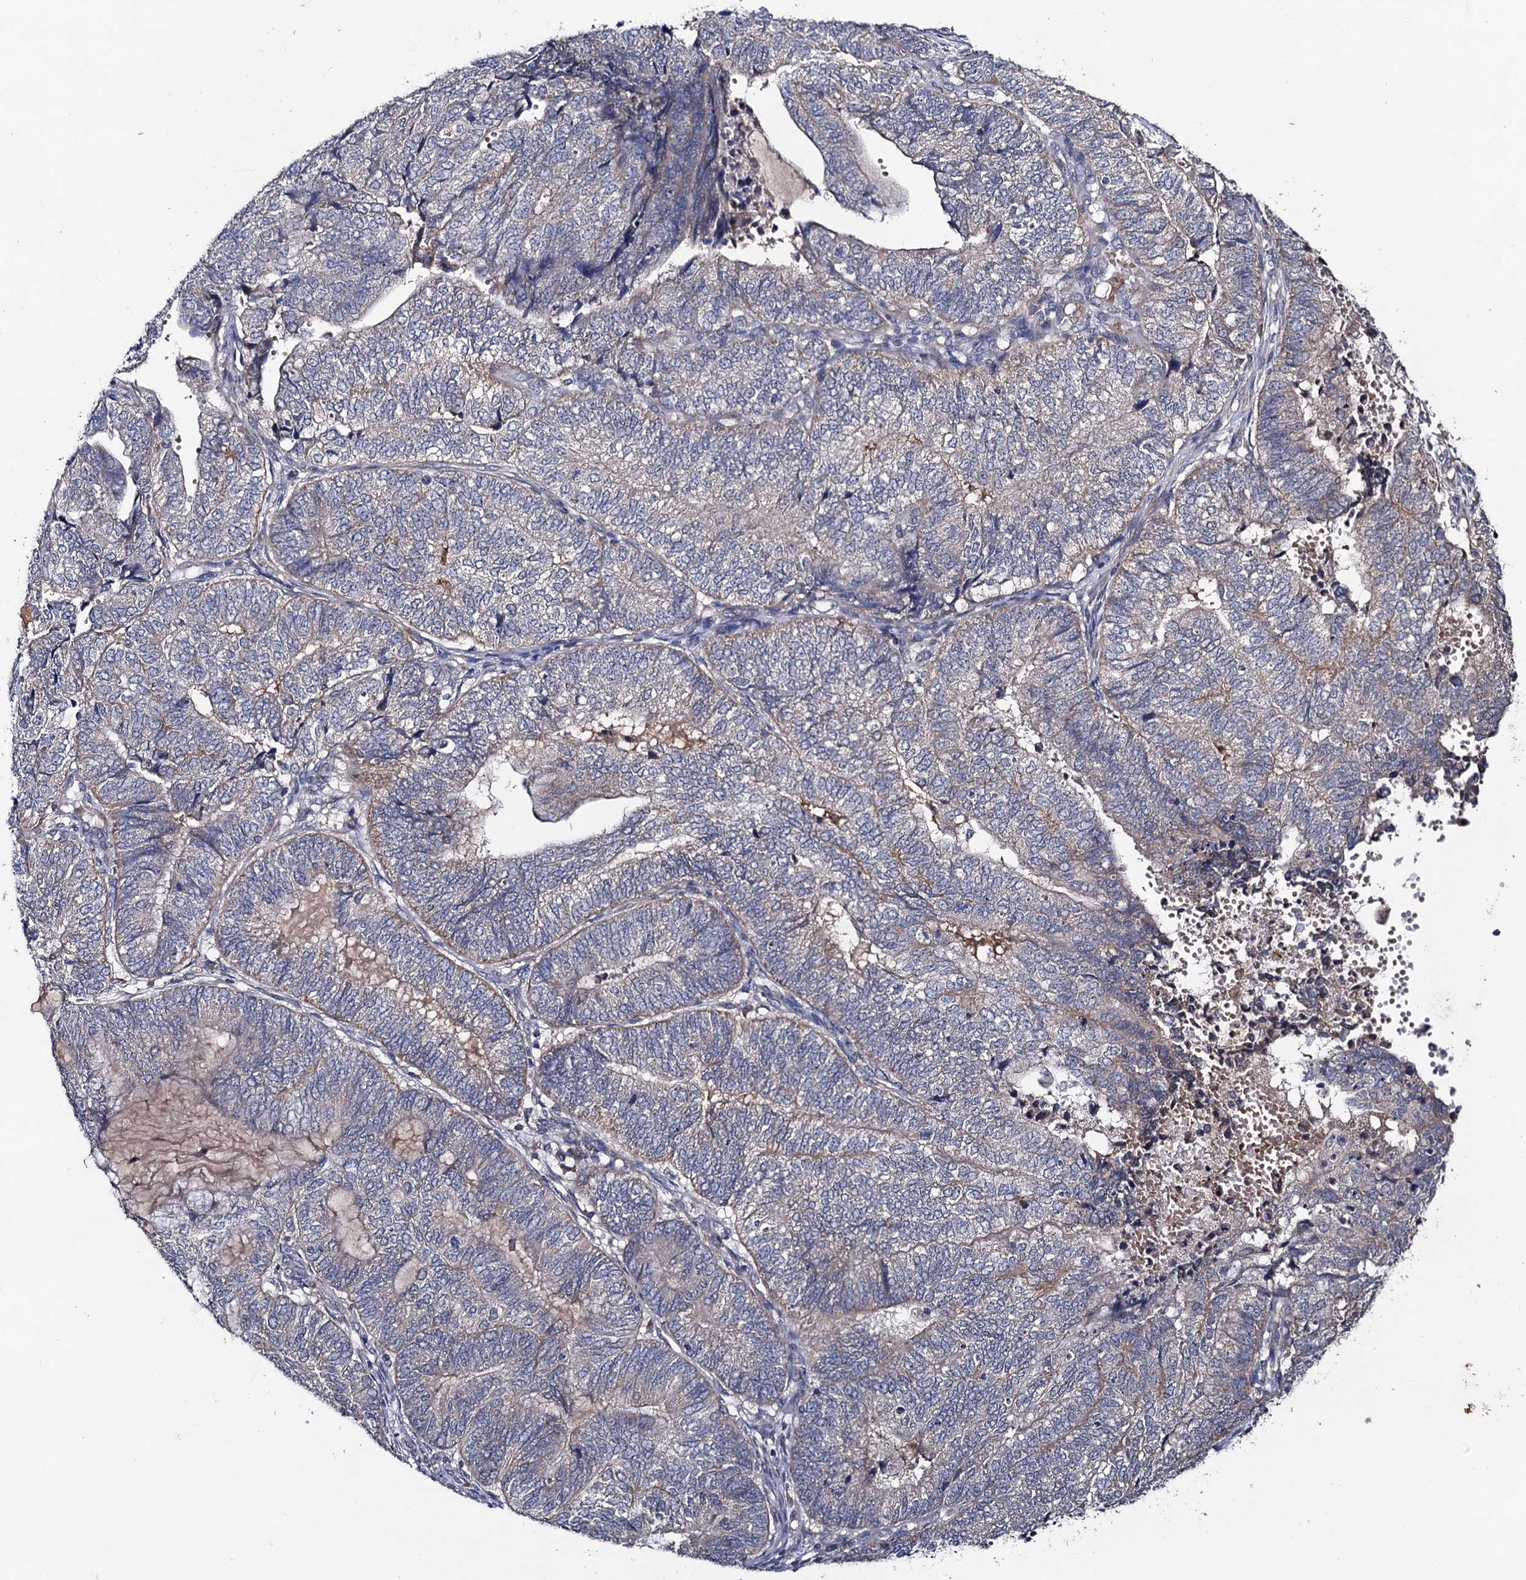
{"staining": {"intensity": "moderate", "quantity": "<25%", "location": "cytoplasmic/membranous"}, "tissue": "endometrial cancer", "cell_type": "Tumor cells", "image_type": "cancer", "snomed": [{"axis": "morphology", "description": "Adenocarcinoma, NOS"}, {"axis": "topography", "description": "Uterus"}, {"axis": "topography", "description": "Endometrium"}], "caption": "About <25% of tumor cells in human endometrial adenocarcinoma exhibit moderate cytoplasmic/membranous protein staining as visualized by brown immunohistochemical staining.", "gene": "VPS37D", "patient": {"sex": "female", "age": 70}}